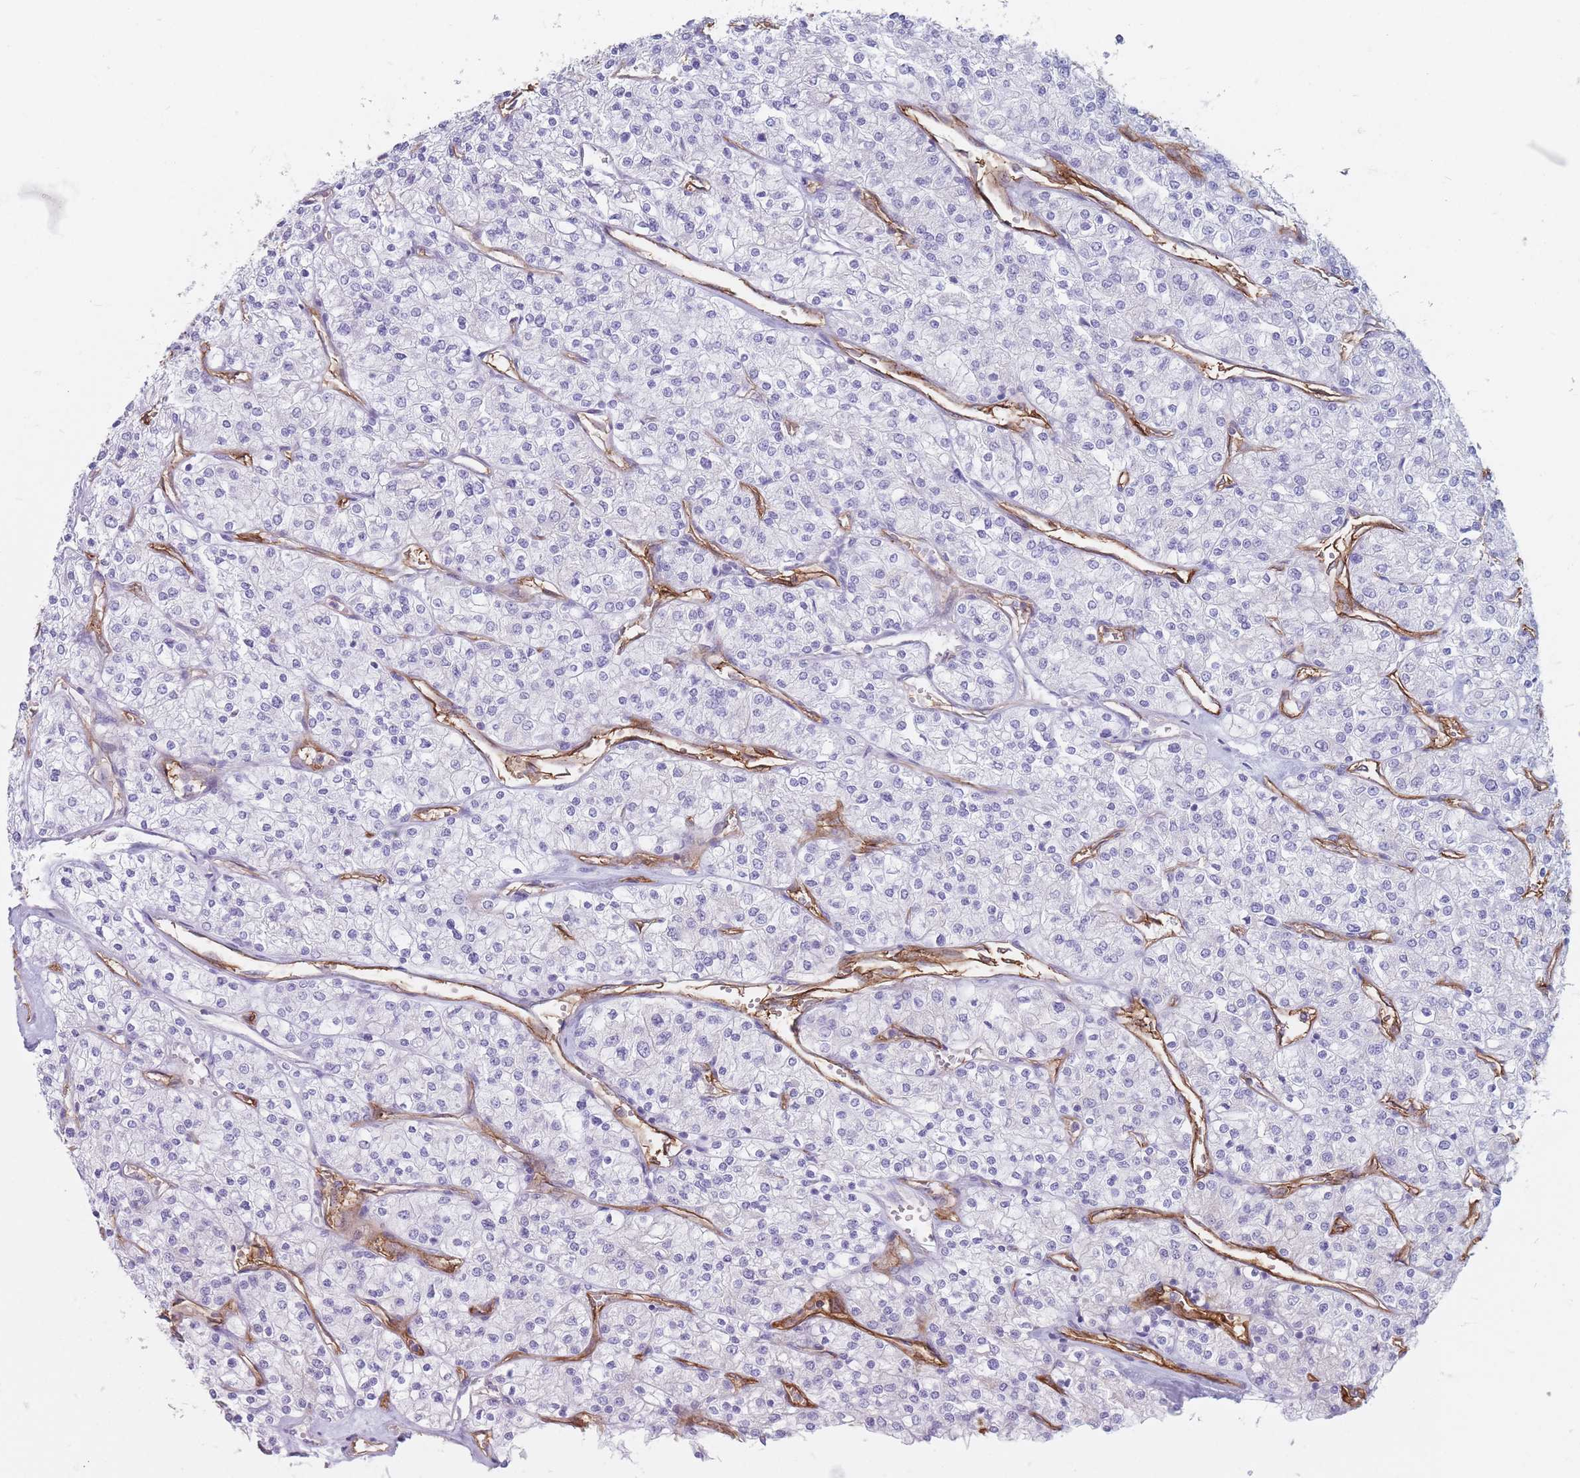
{"staining": {"intensity": "negative", "quantity": "none", "location": "none"}, "tissue": "renal cancer", "cell_type": "Tumor cells", "image_type": "cancer", "snomed": [{"axis": "morphology", "description": "Adenocarcinoma, NOS"}, {"axis": "topography", "description": "Kidney"}], "caption": "Tumor cells are negative for protein expression in human renal adenocarcinoma.", "gene": "PLPP1", "patient": {"sex": "male", "age": 80}}